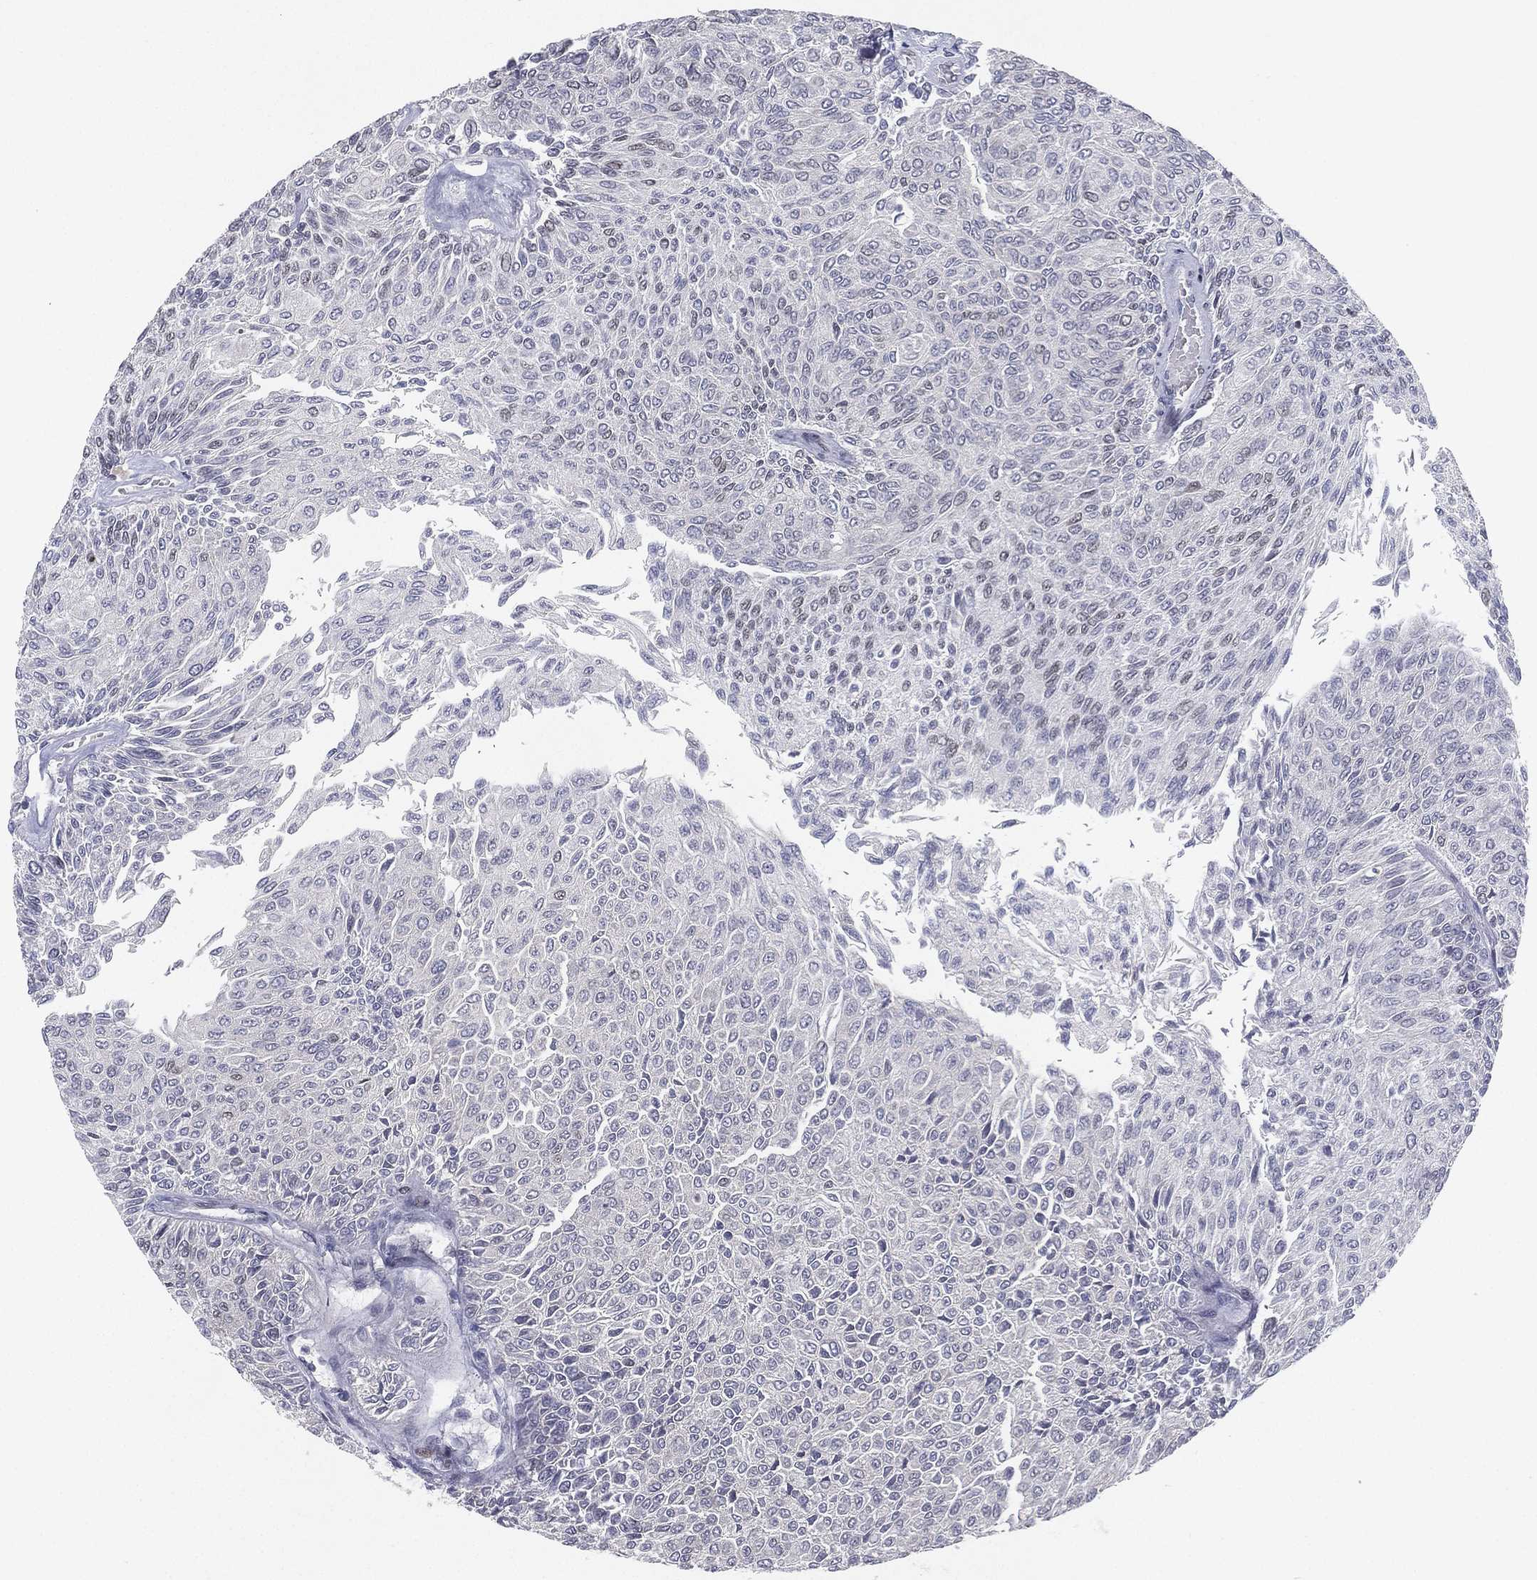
{"staining": {"intensity": "negative", "quantity": "none", "location": "none"}, "tissue": "urothelial cancer", "cell_type": "Tumor cells", "image_type": "cancer", "snomed": [{"axis": "morphology", "description": "Urothelial carcinoma, Low grade"}, {"axis": "topography", "description": "Ureter, NOS"}, {"axis": "topography", "description": "Urinary bladder"}], "caption": "High power microscopy histopathology image of an immunohistochemistry micrograph of low-grade urothelial carcinoma, revealing no significant staining in tumor cells.", "gene": "MS4A8", "patient": {"sex": "male", "age": 78}}